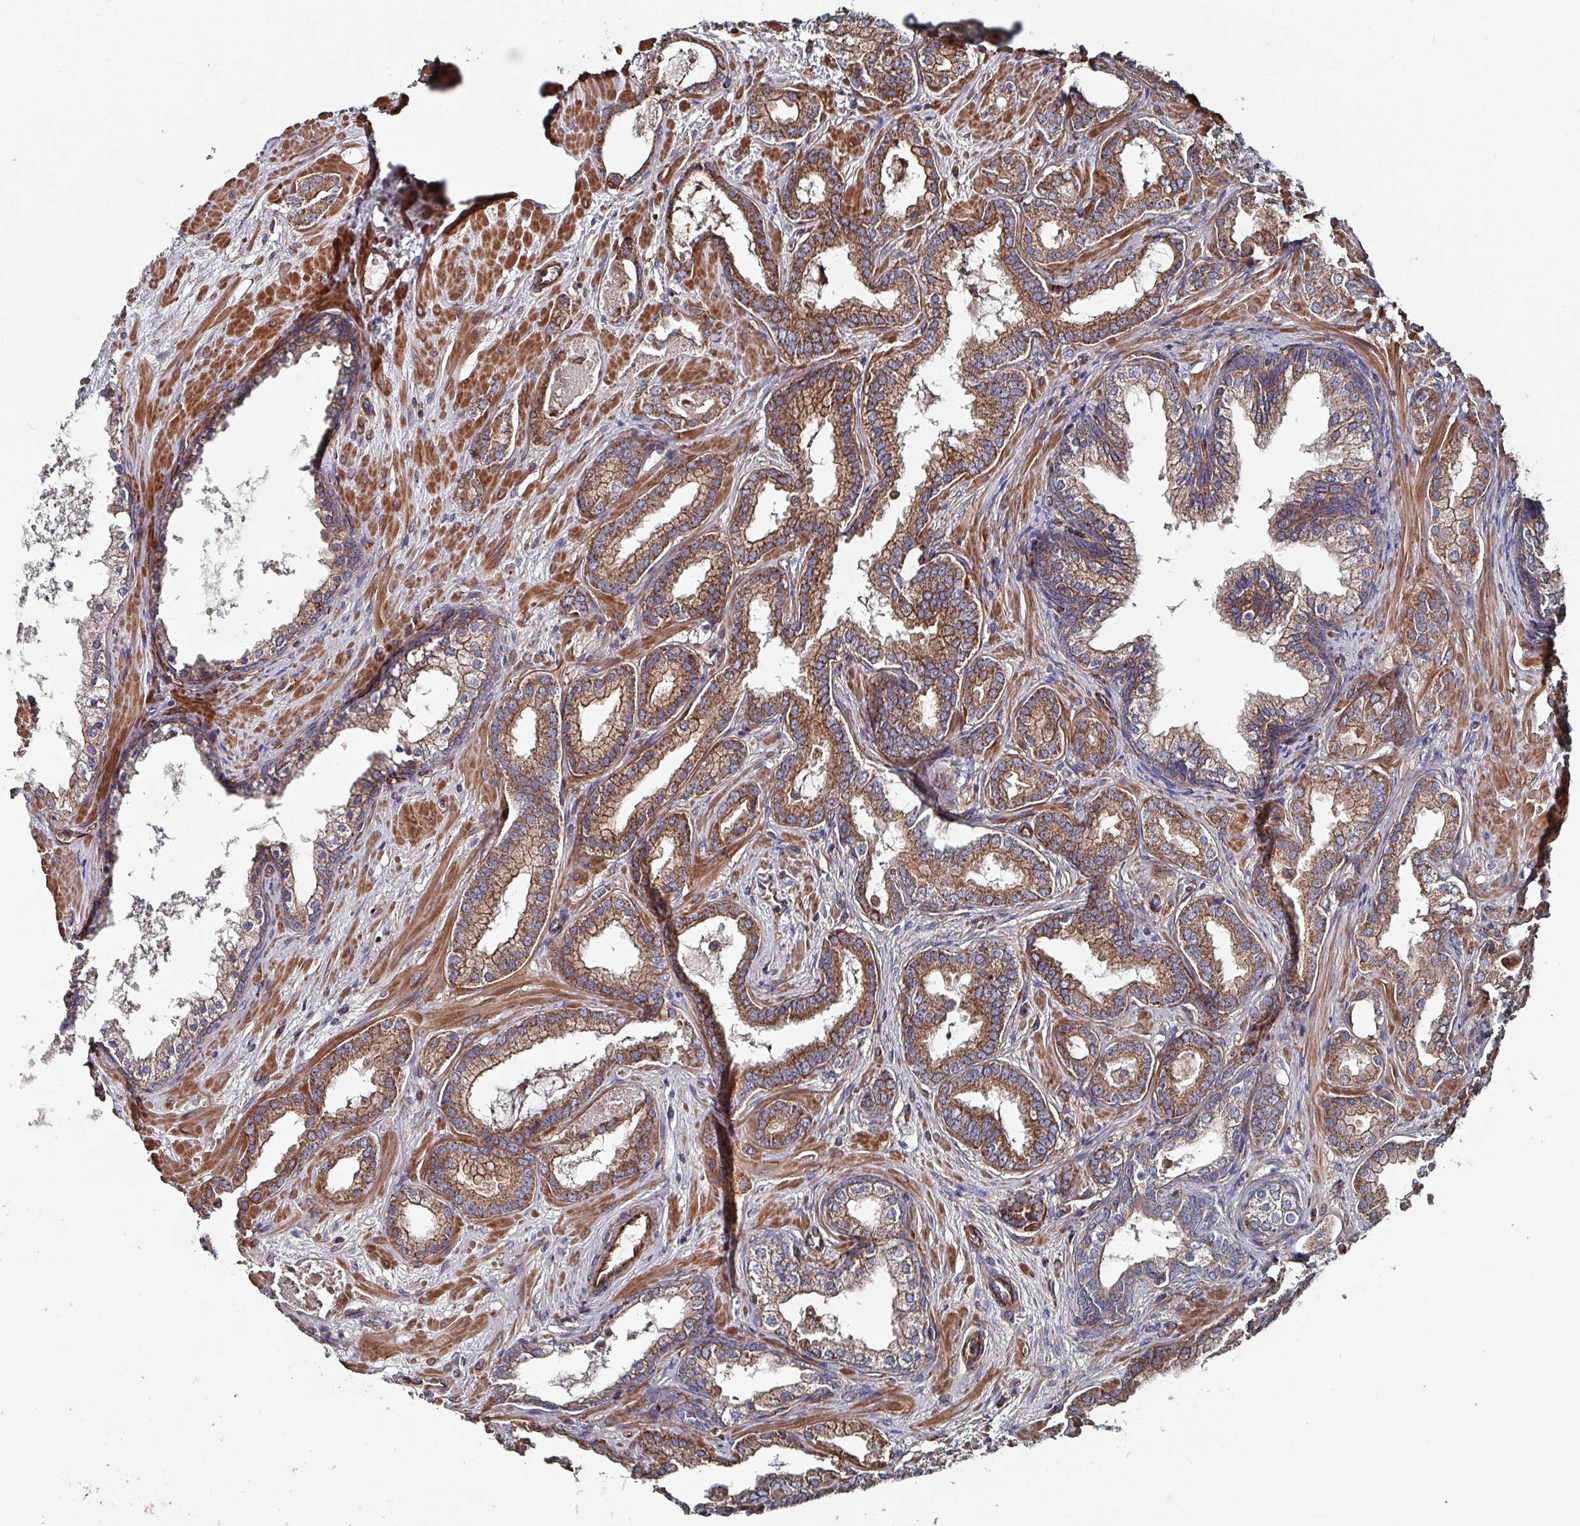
{"staining": {"intensity": "moderate", "quantity": ">75%", "location": "cytoplasmic/membranous"}, "tissue": "prostate cancer", "cell_type": "Tumor cells", "image_type": "cancer", "snomed": [{"axis": "morphology", "description": "Adenocarcinoma, High grade"}, {"axis": "topography", "description": "Prostate"}], "caption": "The image demonstrates a brown stain indicating the presence of a protein in the cytoplasmic/membranous of tumor cells in prostate cancer (adenocarcinoma (high-grade)). (Brightfield microscopy of DAB IHC at high magnification).", "gene": "ANO10", "patient": {"sex": "male", "age": 64}}